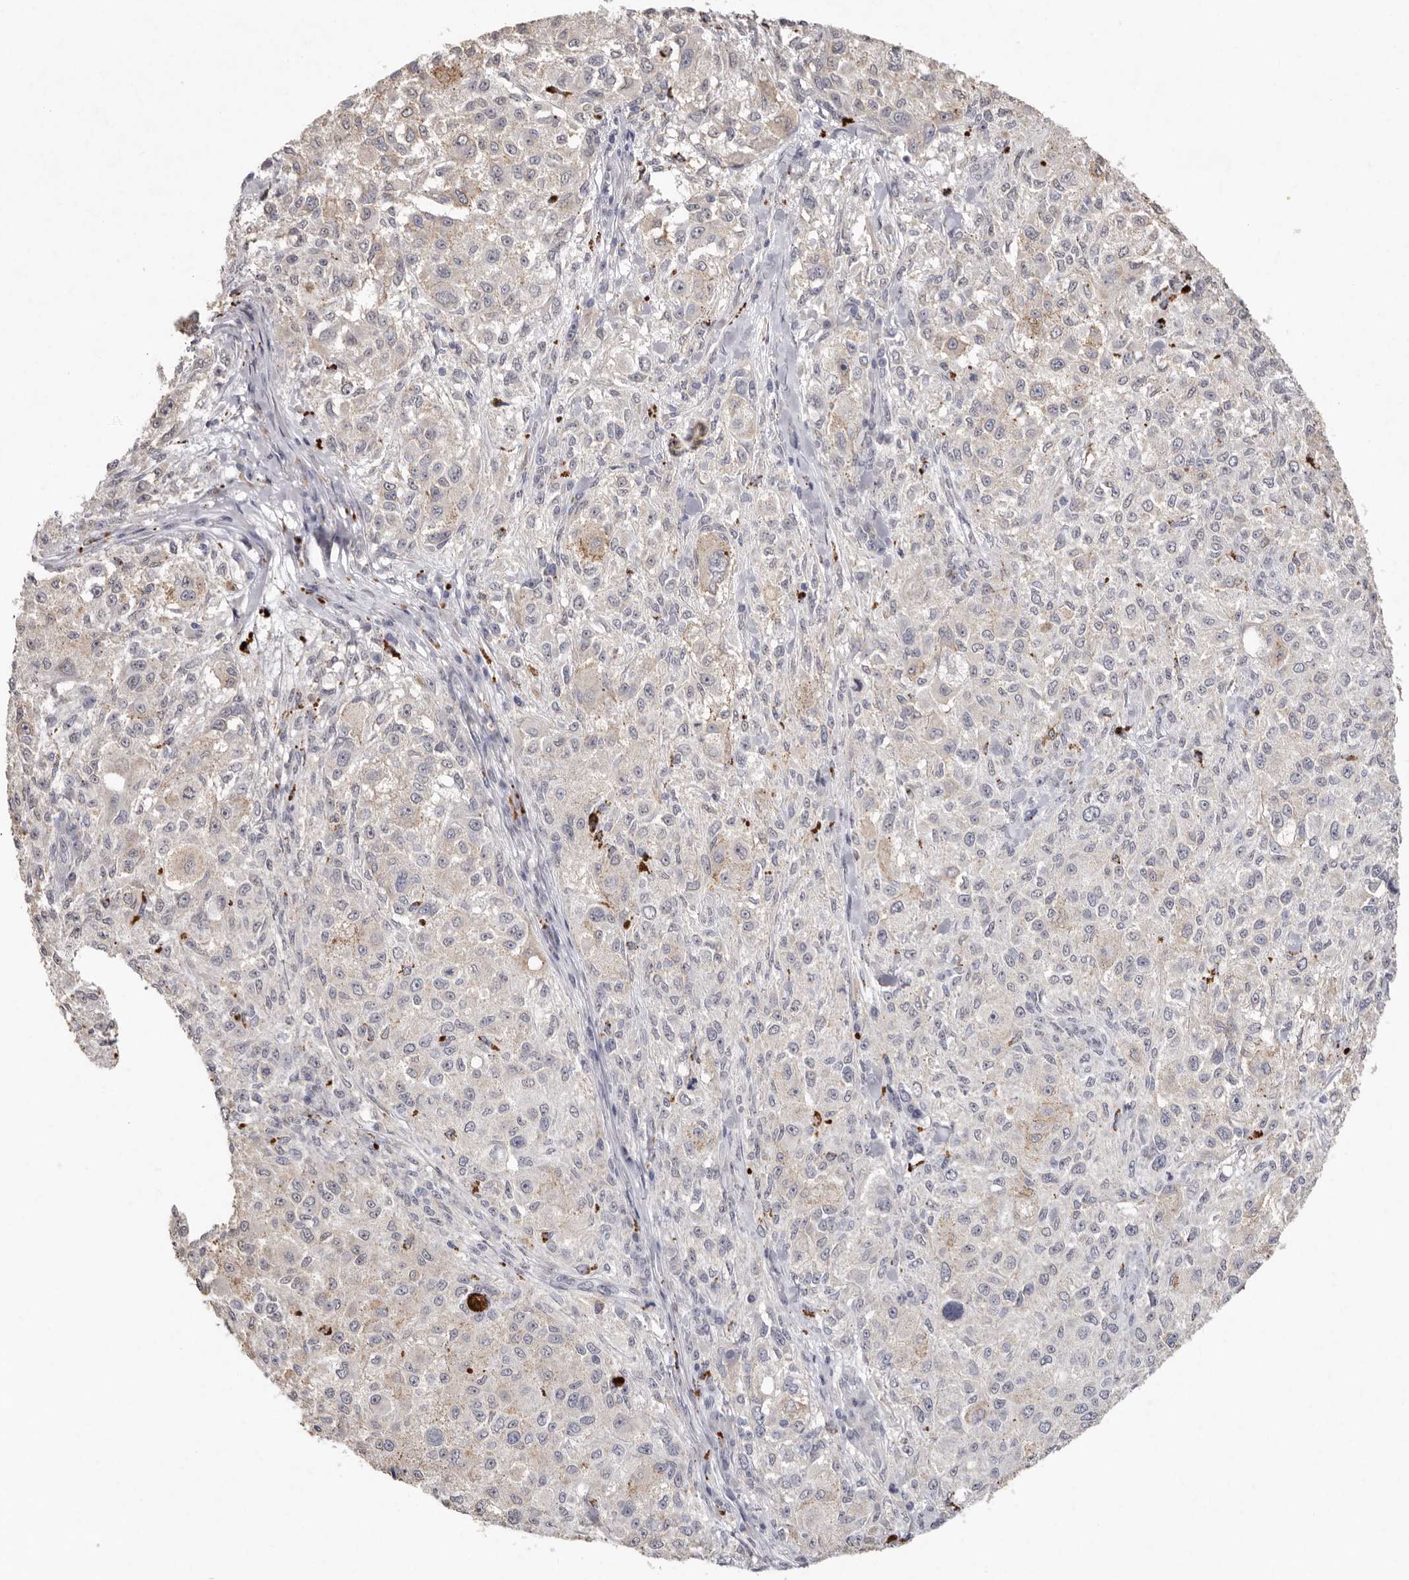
{"staining": {"intensity": "negative", "quantity": "none", "location": "none"}, "tissue": "melanoma", "cell_type": "Tumor cells", "image_type": "cancer", "snomed": [{"axis": "morphology", "description": "Necrosis, NOS"}, {"axis": "morphology", "description": "Malignant melanoma, NOS"}, {"axis": "topography", "description": "Skin"}], "caption": "The image shows no significant staining in tumor cells of melanoma.", "gene": "FAM185A", "patient": {"sex": "female", "age": 87}}